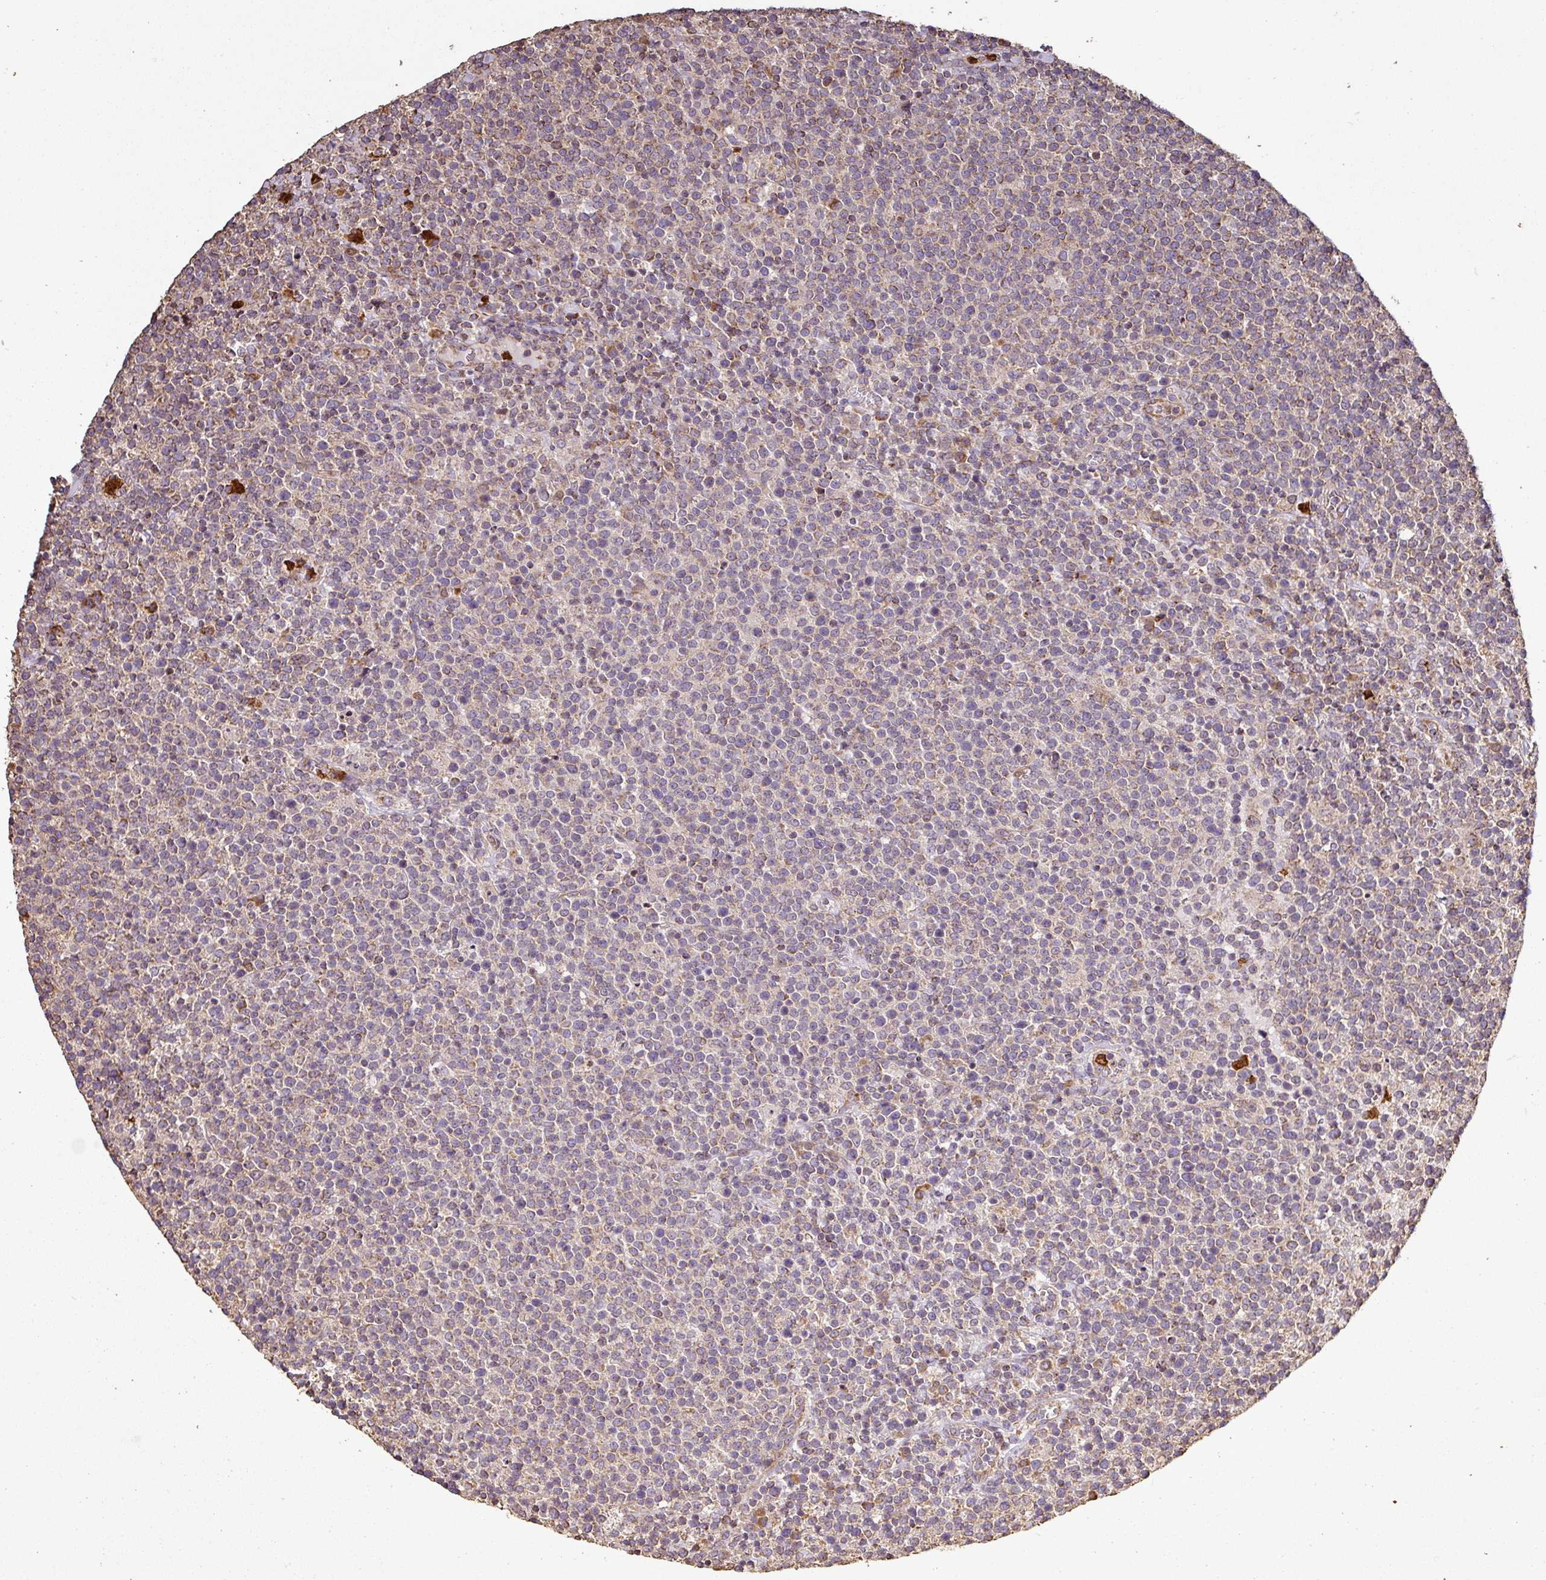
{"staining": {"intensity": "weak", "quantity": "<25%", "location": "cytoplasmic/membranous"}, "tissue": "lymphoma", "cell_type": "Tumor cells", "image_type": "cancer", "snomed": [{"axis": "morphology", "description": "Malignant lymphoma, non-Hodgkin's type, High grade"}, {"axis": "topography", "description": "Lymph node"}], "caption": "Immunohistochemical staining of lymphoma shows no significant staining in tumor cells.", "gene": "PLEKHM1", "patient": {"sex": "male", "age": 61}}